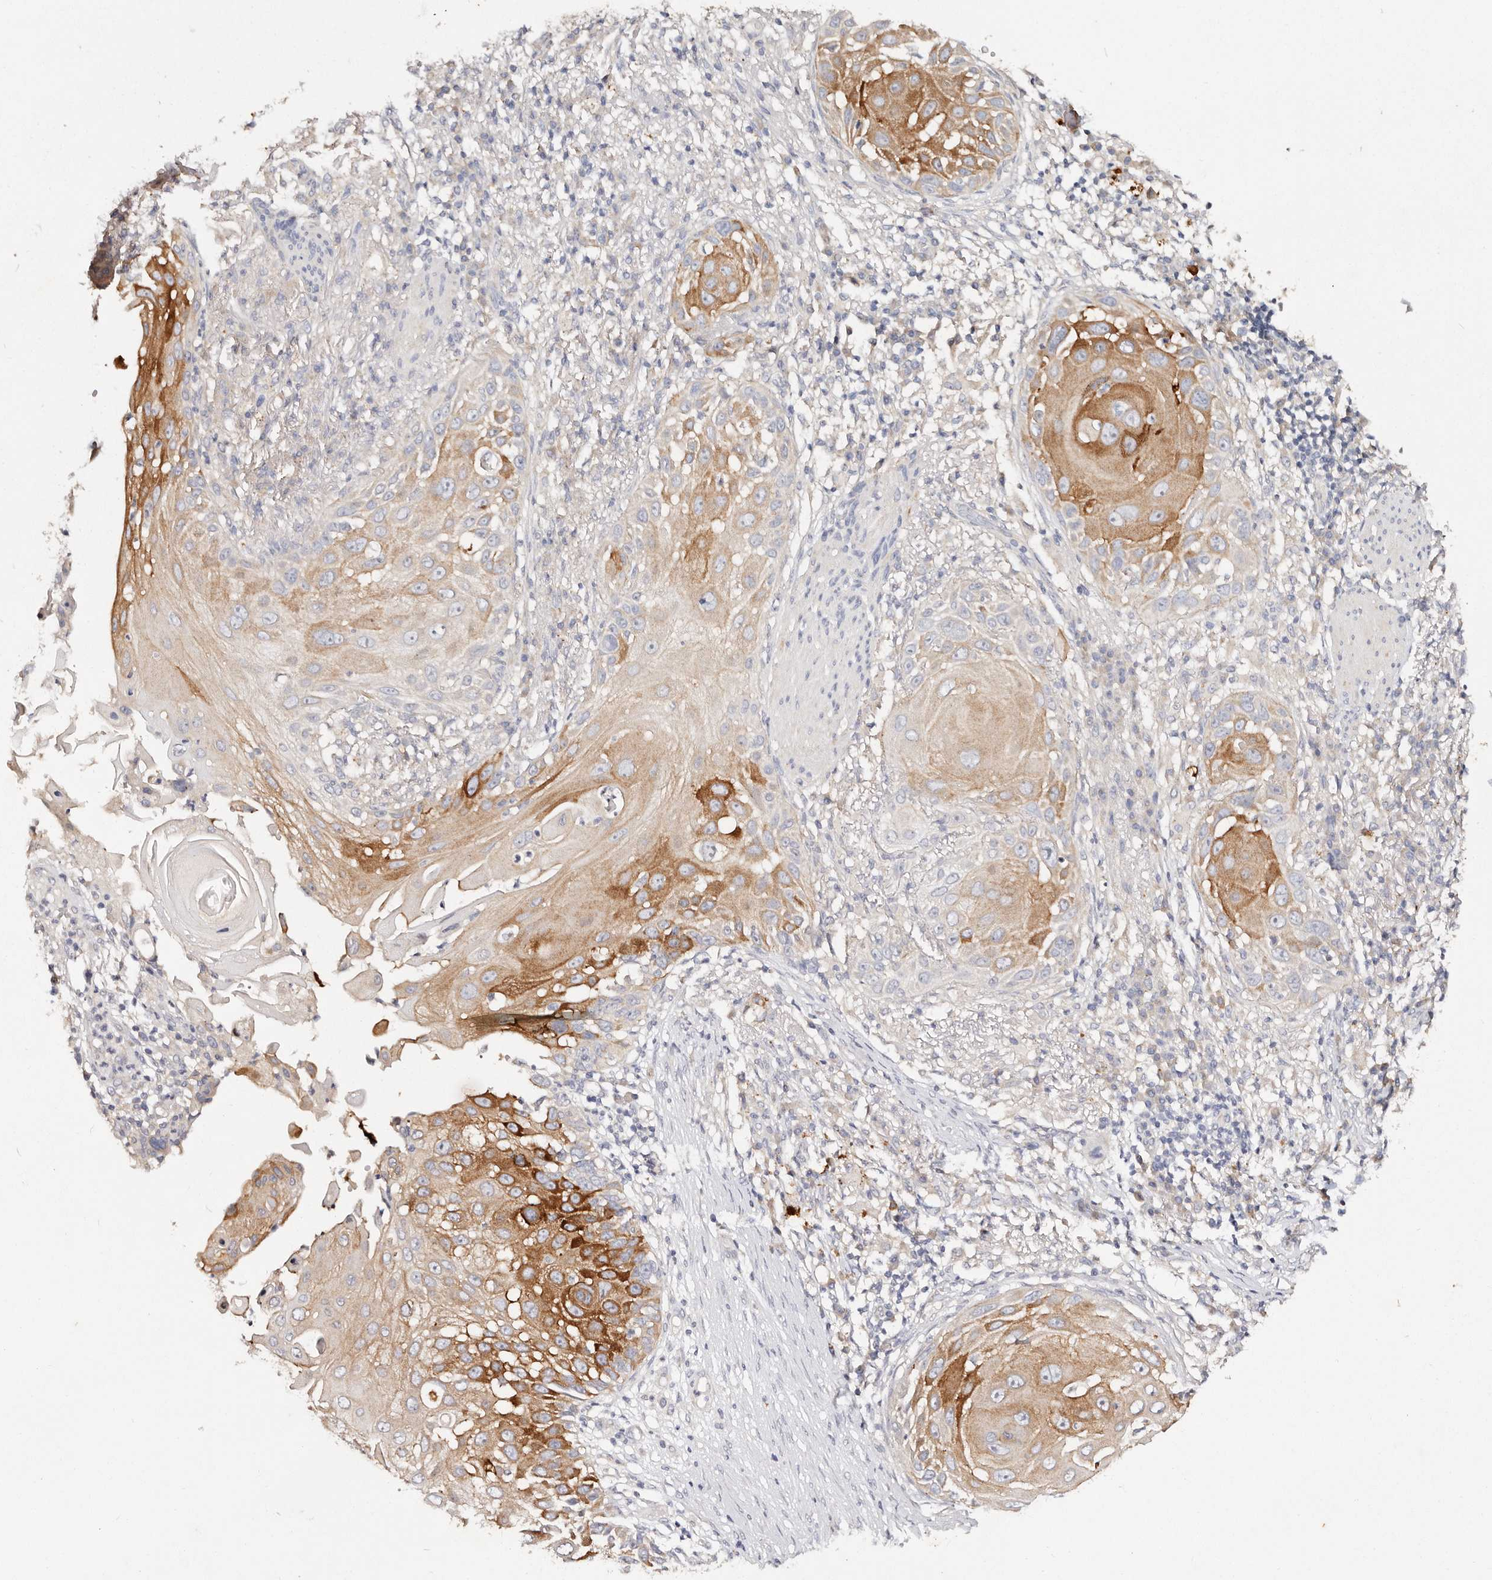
{"staining": {"intensity": "moderate", "quantity": "25%-75%", "location": "cytoplasmic/membranous"}, "tissue": "skin cancer", "cell_type": "Tumor cells", "image_type": "cancer", "snomed": [{"axis": "morphology", "description": "Squamous cell carcinoma, NOS"}, {"axis": "topography", "description": "Skin"}], "caption": "The immunohistochemical stain shows moderate cytoplasmic/membranous positivity in tumor cells of skin cancer (squamous cell carcinoma) tissue.", "gene": "VIPAS39", "patient": {"sex": "female", "age": 44}}